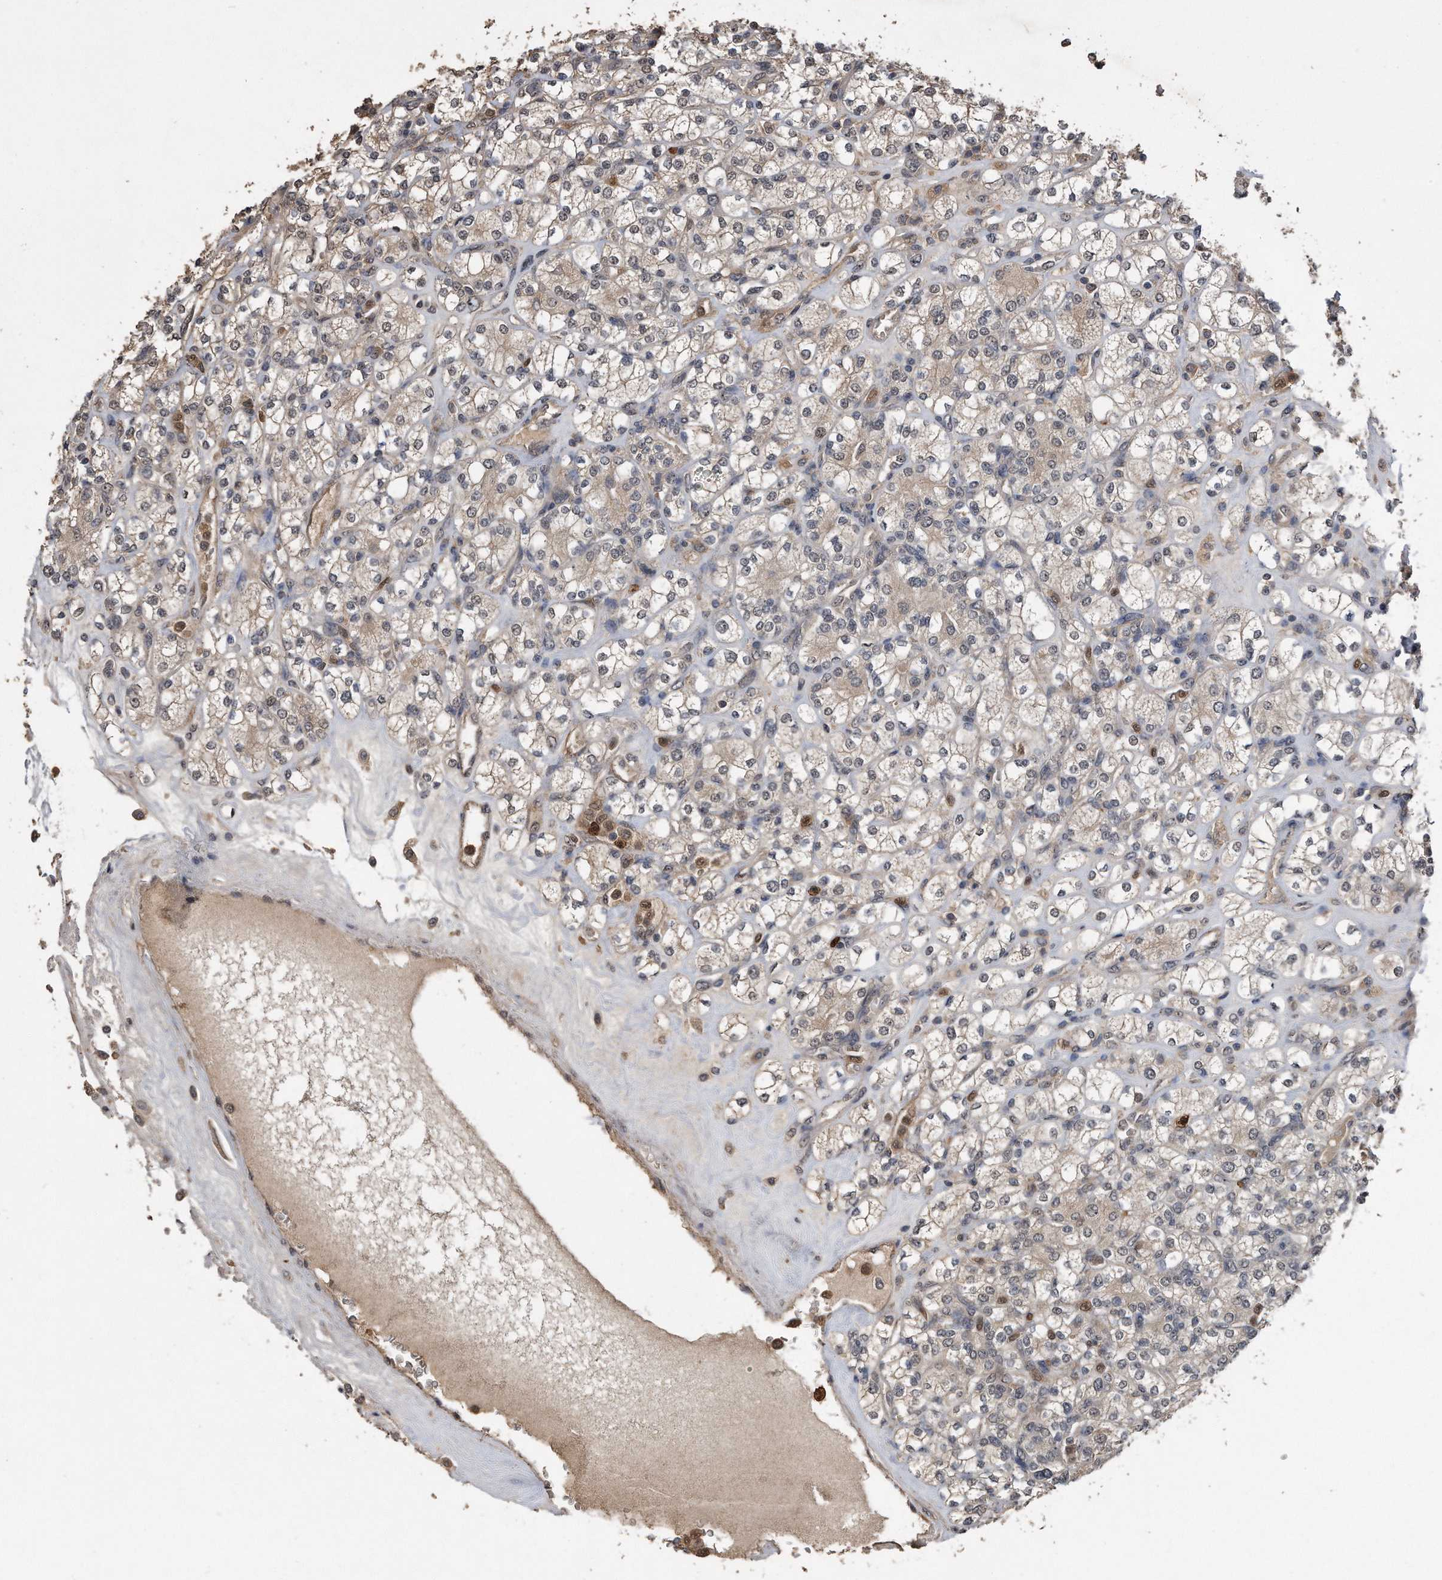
{"staining": {"intensity": "weak", "quantity": "<25%", "location": "cytoplasmic/membranous,nuclear"}, "tissue": "renal cancer", "cell_type": "Tumor cells", "image_type": "cancer", "snomed": [{"axis": "morphology", "description": "Adenocarcinoma, NOS"}, {"axis": "topography", "description": "Kidney"}], "caption": "Immunohistochemistry (IHC) histopathology image of human adenocarcinoma (renal) stained for a protein (brown), which demonstrates no positivity in tumor cells. (DAB (3,3'-diaminobenzidine) immunohistochemistry (IHC) visualized using brightfield microscopy, high magnification).", "gene": "PELO", "patient": {"sex": "male", "age": 77}}